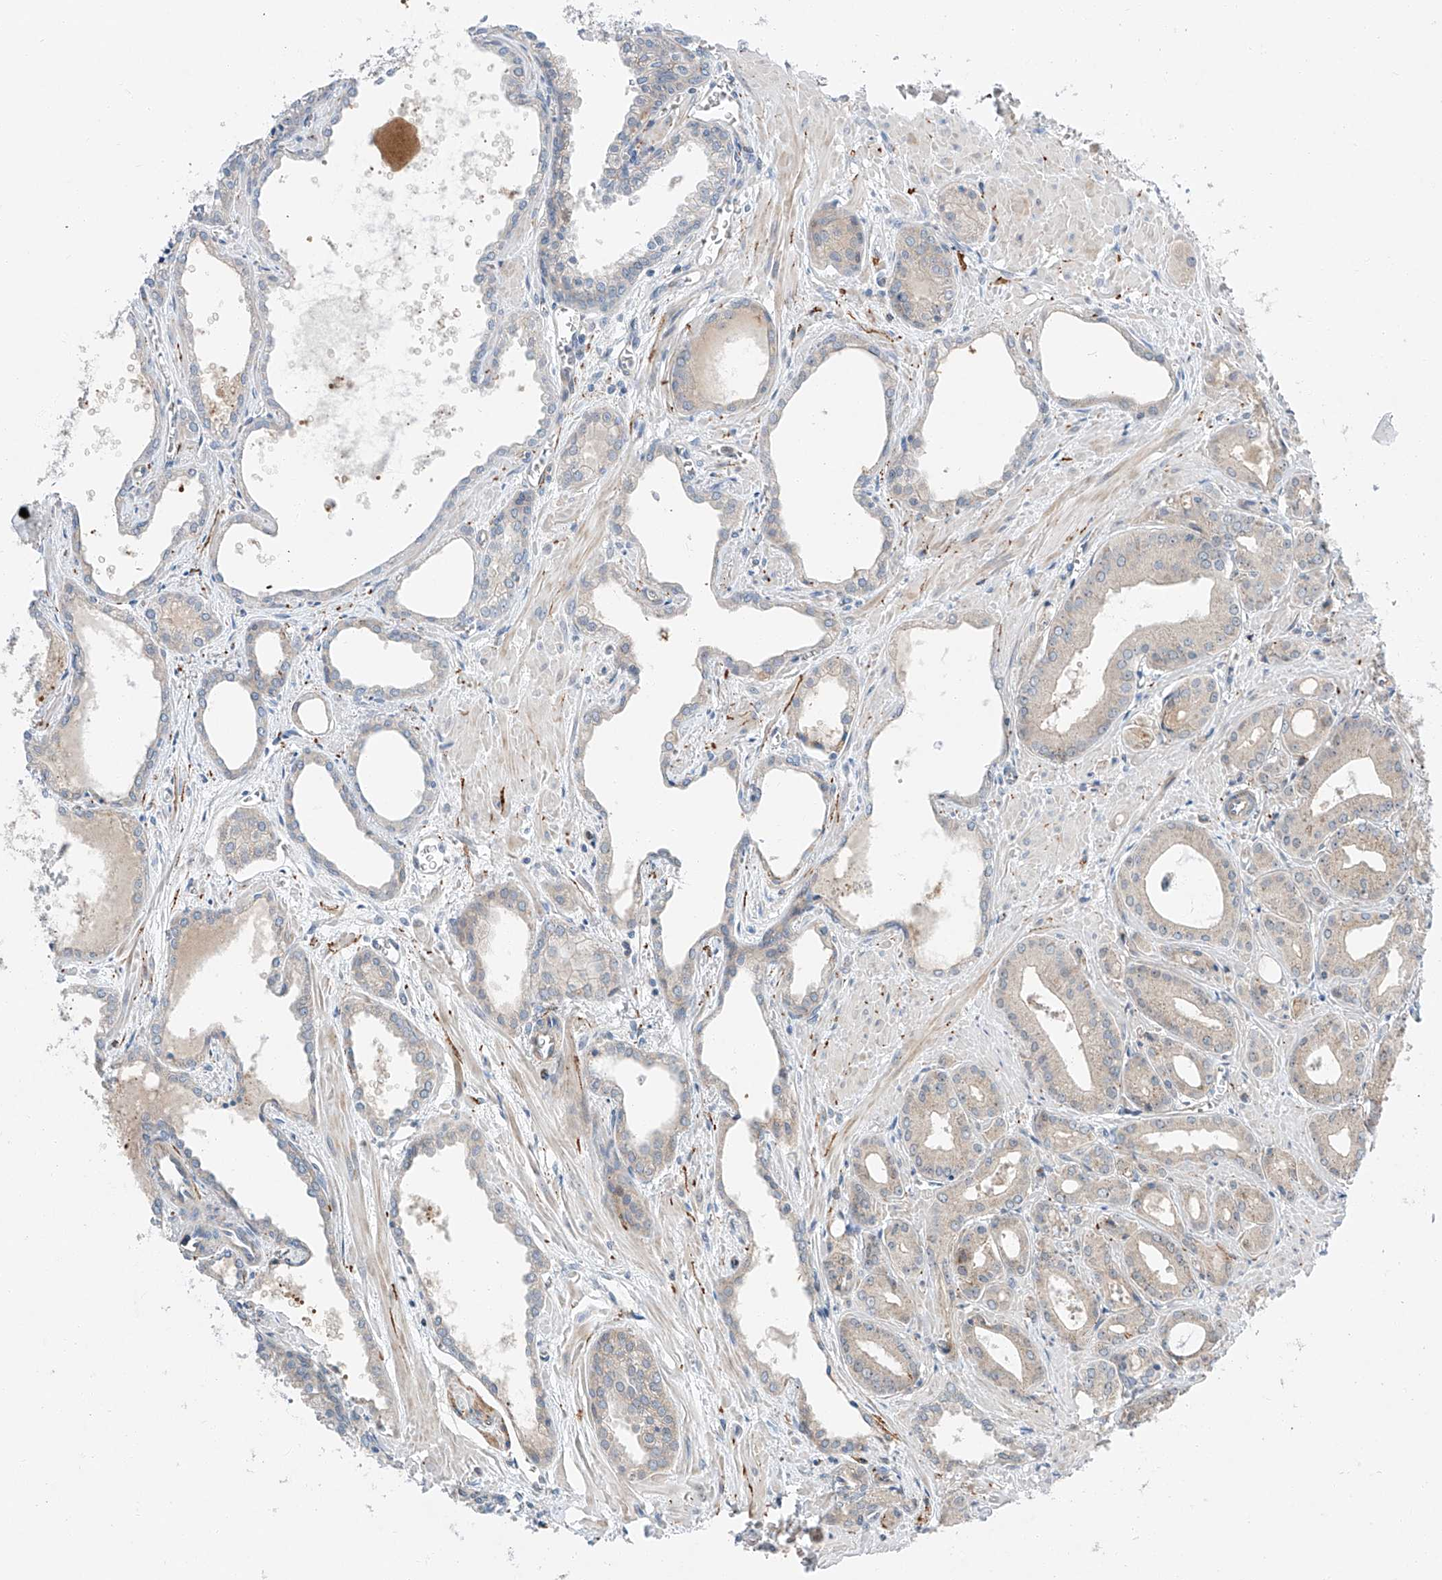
{"staining": {"intensity": "negative", "quantity": "none", "location": "none"}, "tissue": "prostate cancer", "cell_type": "Tumor cells", "image_type": "cancer", "snomed": [{"axis": "morphology", "description": "Adenocarcinoma, Low grade"}, {"axis": "topography", "description": "Prostate"}], "caption": "High magnification brightfield microscopy of prostate cancer stained with DAB (brown) and counterstained with hematoxylin (blue): tumor cells show no significant expression. (DAB (3,3'-diaminobenzidine) immunohistochemistry (IHC), high magnification).", "gene": "CLDND1", "patient": {"sex": "male", "age": 67}}